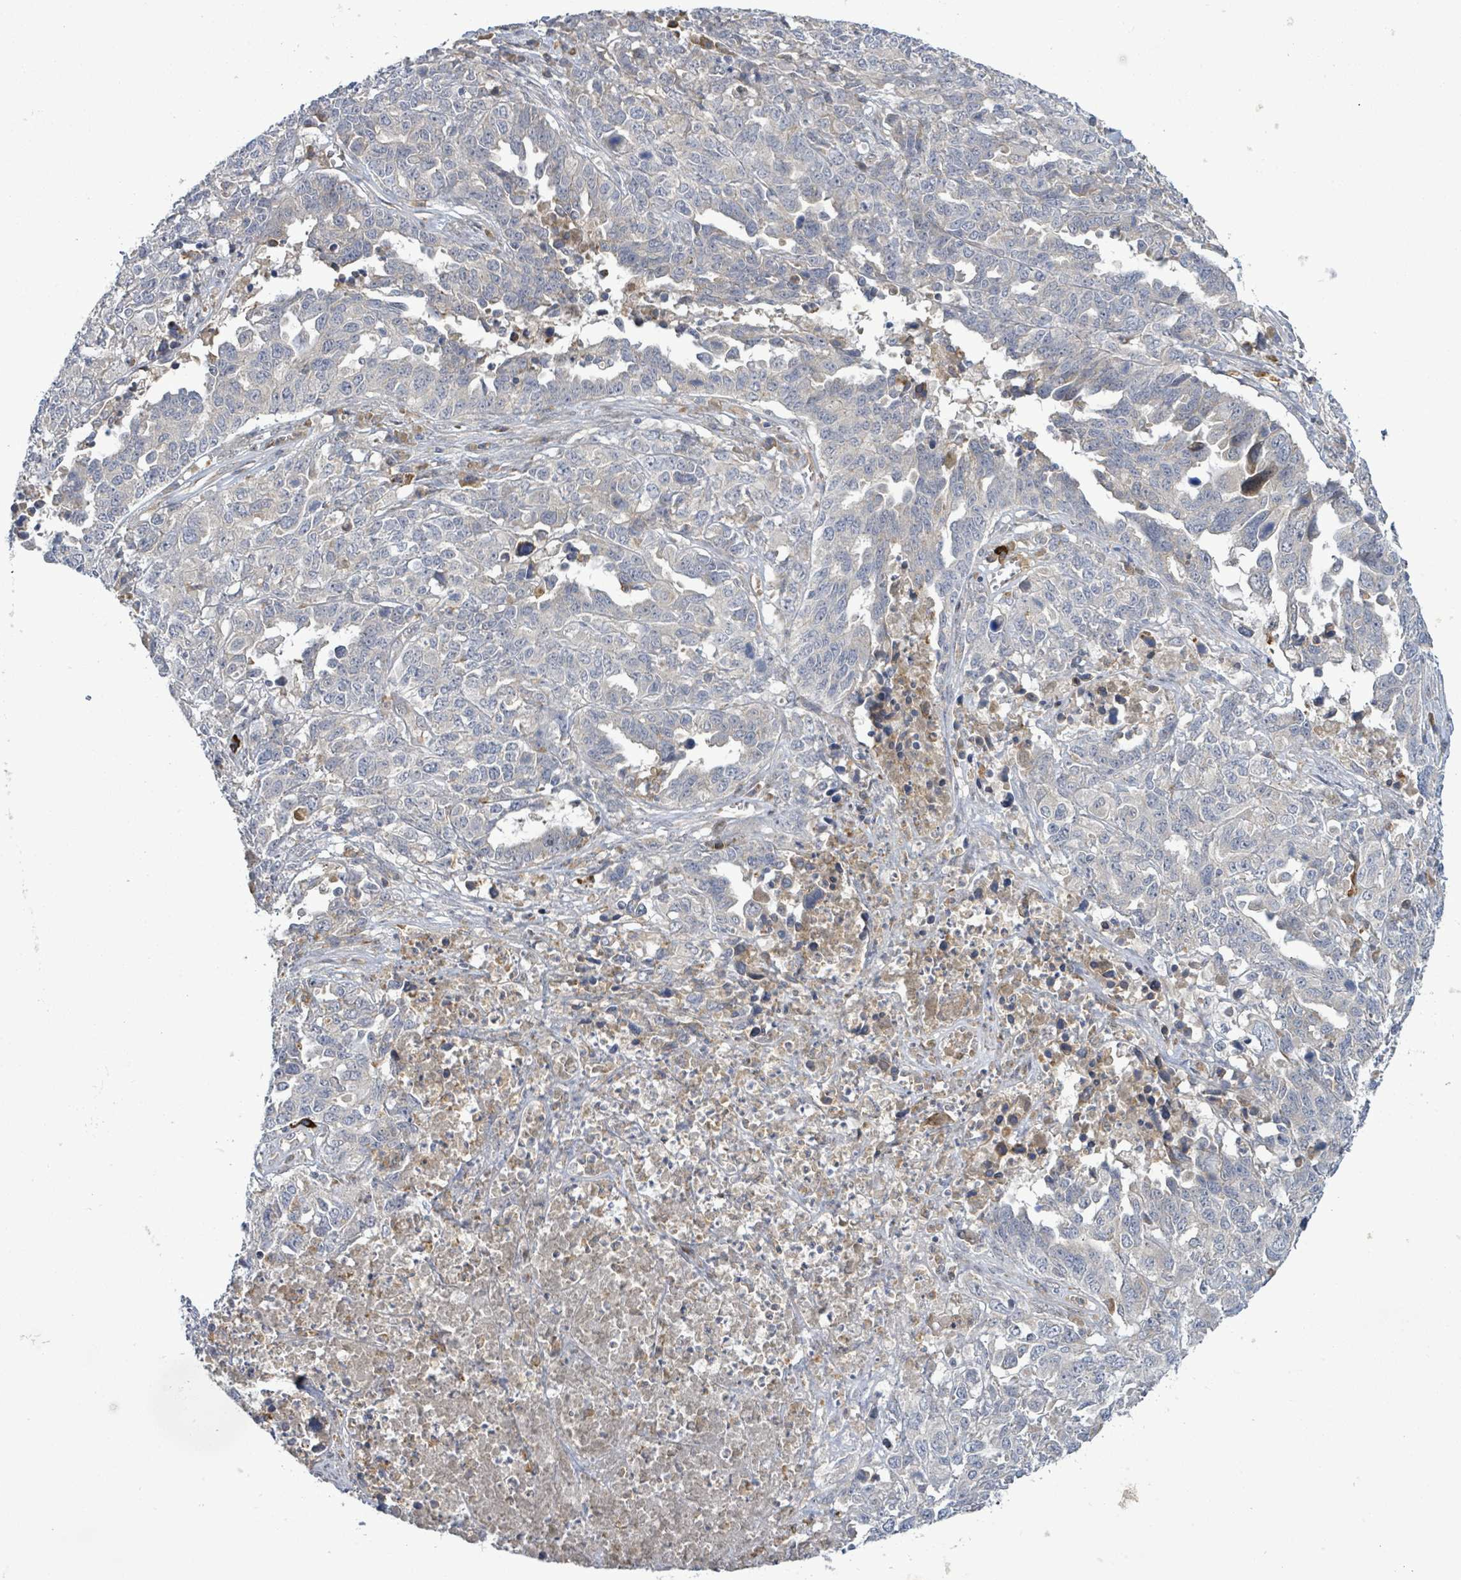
{"staining": {"intensity": "negative", "quantity": "none", "location": "none"}, "tissue": "ovarian cancer", "cell_type": "Tumor cells", "image_type": "cancer", "snomed": [{"axis": "morphology", "description": "Carcinoma, endometroid"}, {"axis": "topography", "description": "Ovary"}], "caption": "Immunohistochemistry image of neoplastic tissue: ovarian endometroid carcinoma stained with DAB exhibits no significant protein expression in tumor cells.", "gene": "SLIT3", "patient": {"sex": "female", "age": 62}}